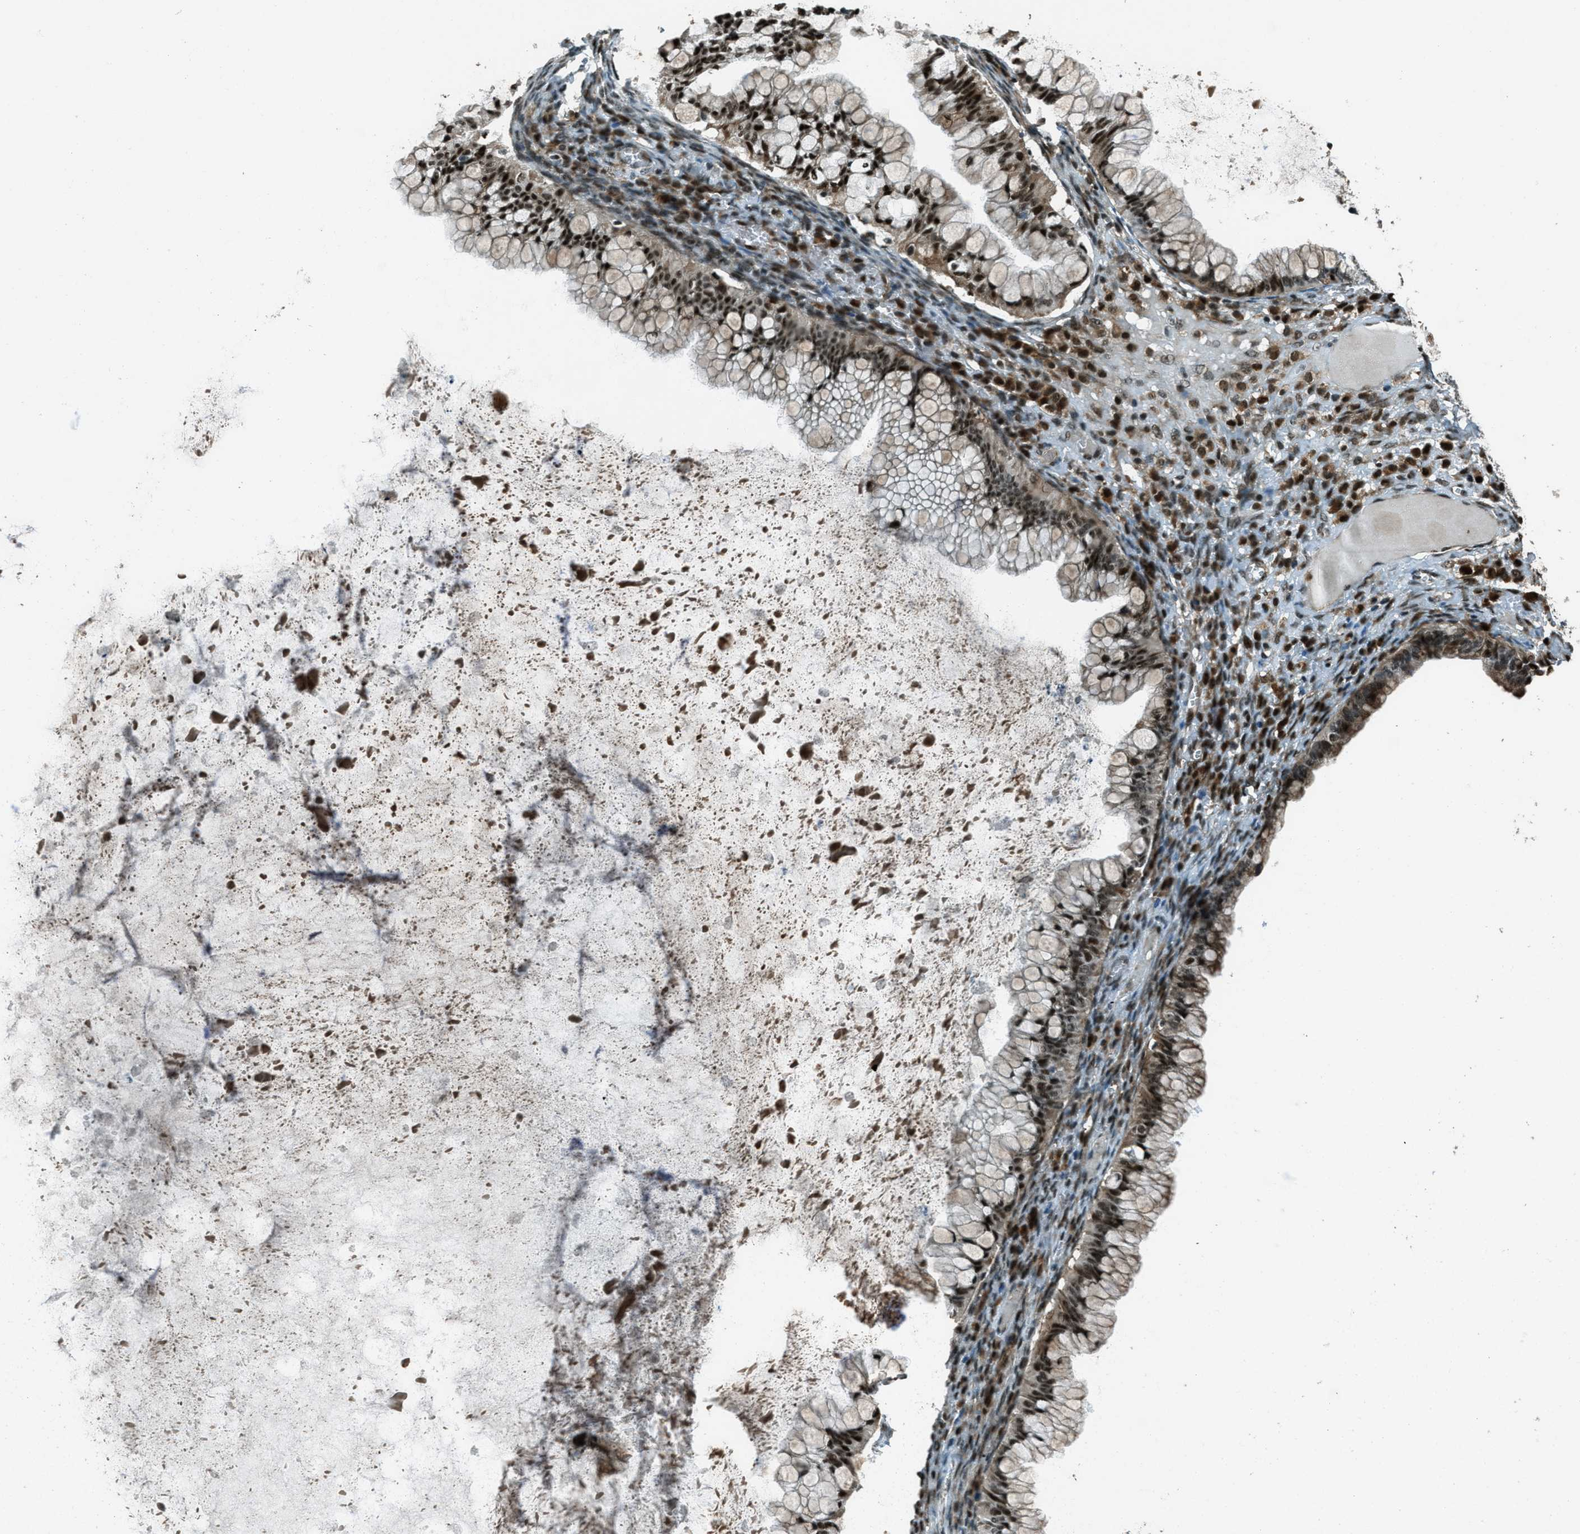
{"staining": {"intensity": "strong", "quantity": ">75%", "location": "cytoplasmic/membranous,nuclear"}, "tissue": "ovarian cancer", "cell_type": "Tumor cells", "image_type": "cancer", "snomed": [{"axis": "morphology", "description": "Cystadenocarcinoma, mucinous, NOS"}, {"axis": "topography", "description": "Ovary"}], "caption": "Tumor cells display high levels of strong cytoplasmic/membranous and nuclear staining in about >75% of cells in ovarian cancer (mucinous cystadenocarcinoma).", "gene": "TARDBP", "patient": {"sex": "female", "age": 57}}